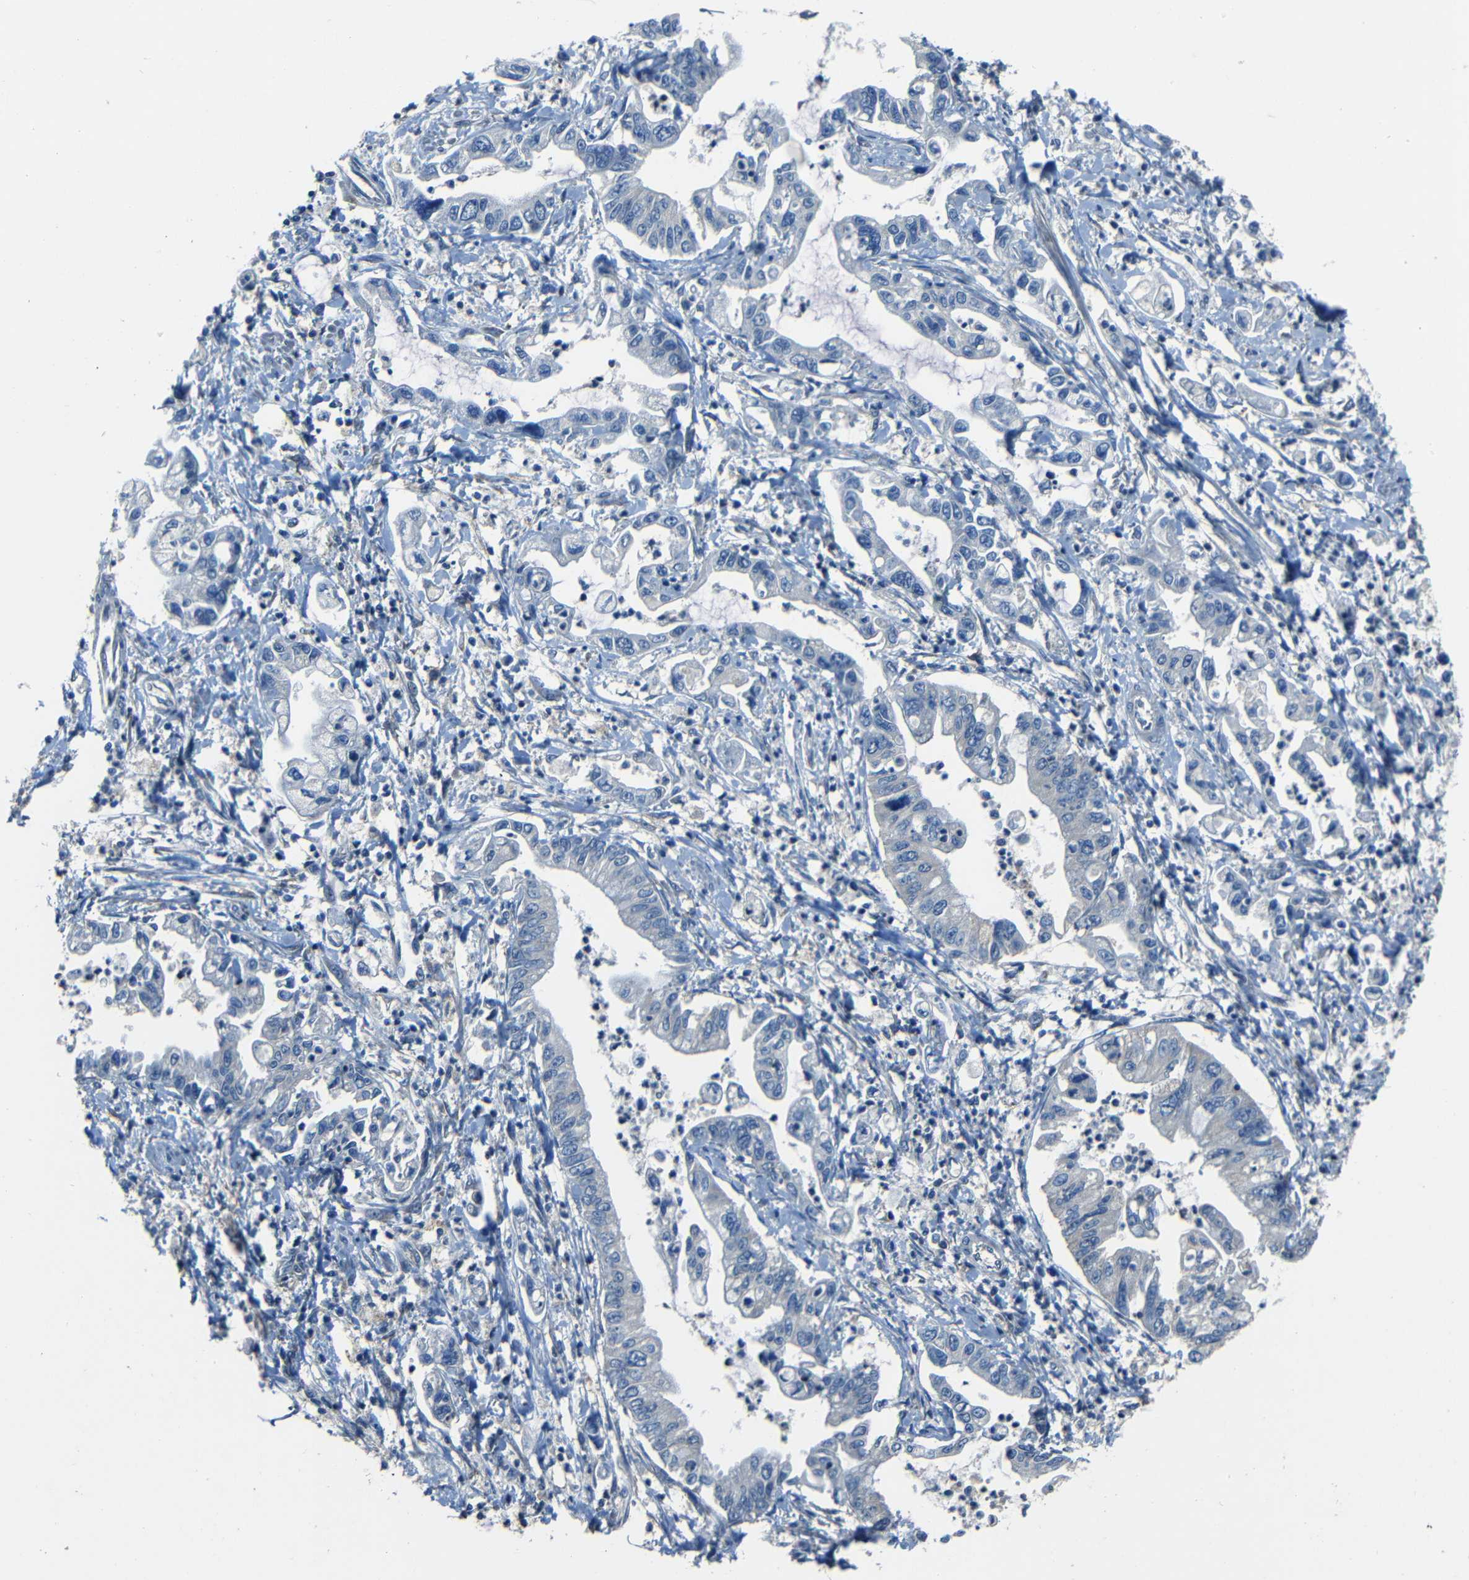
{"staining": {"intensity": "negative", "quantity": "none", "location": "none"}, "tissue": "pancreatic cancer", "cell_type": "Tumor cells", "image_type": "cancer", "snomed": [{"axis": "morphology", "description": "Adenocarcinoma, NOS"}, {"axis": "topography", "description": "Pancreas"}], "caption": "Pancreatic cancer was stained to show a protein in brown. There is no significant positivity in tumor cells.", "gene": "SLA", "patient": {"sex": "male", "age": 56}}